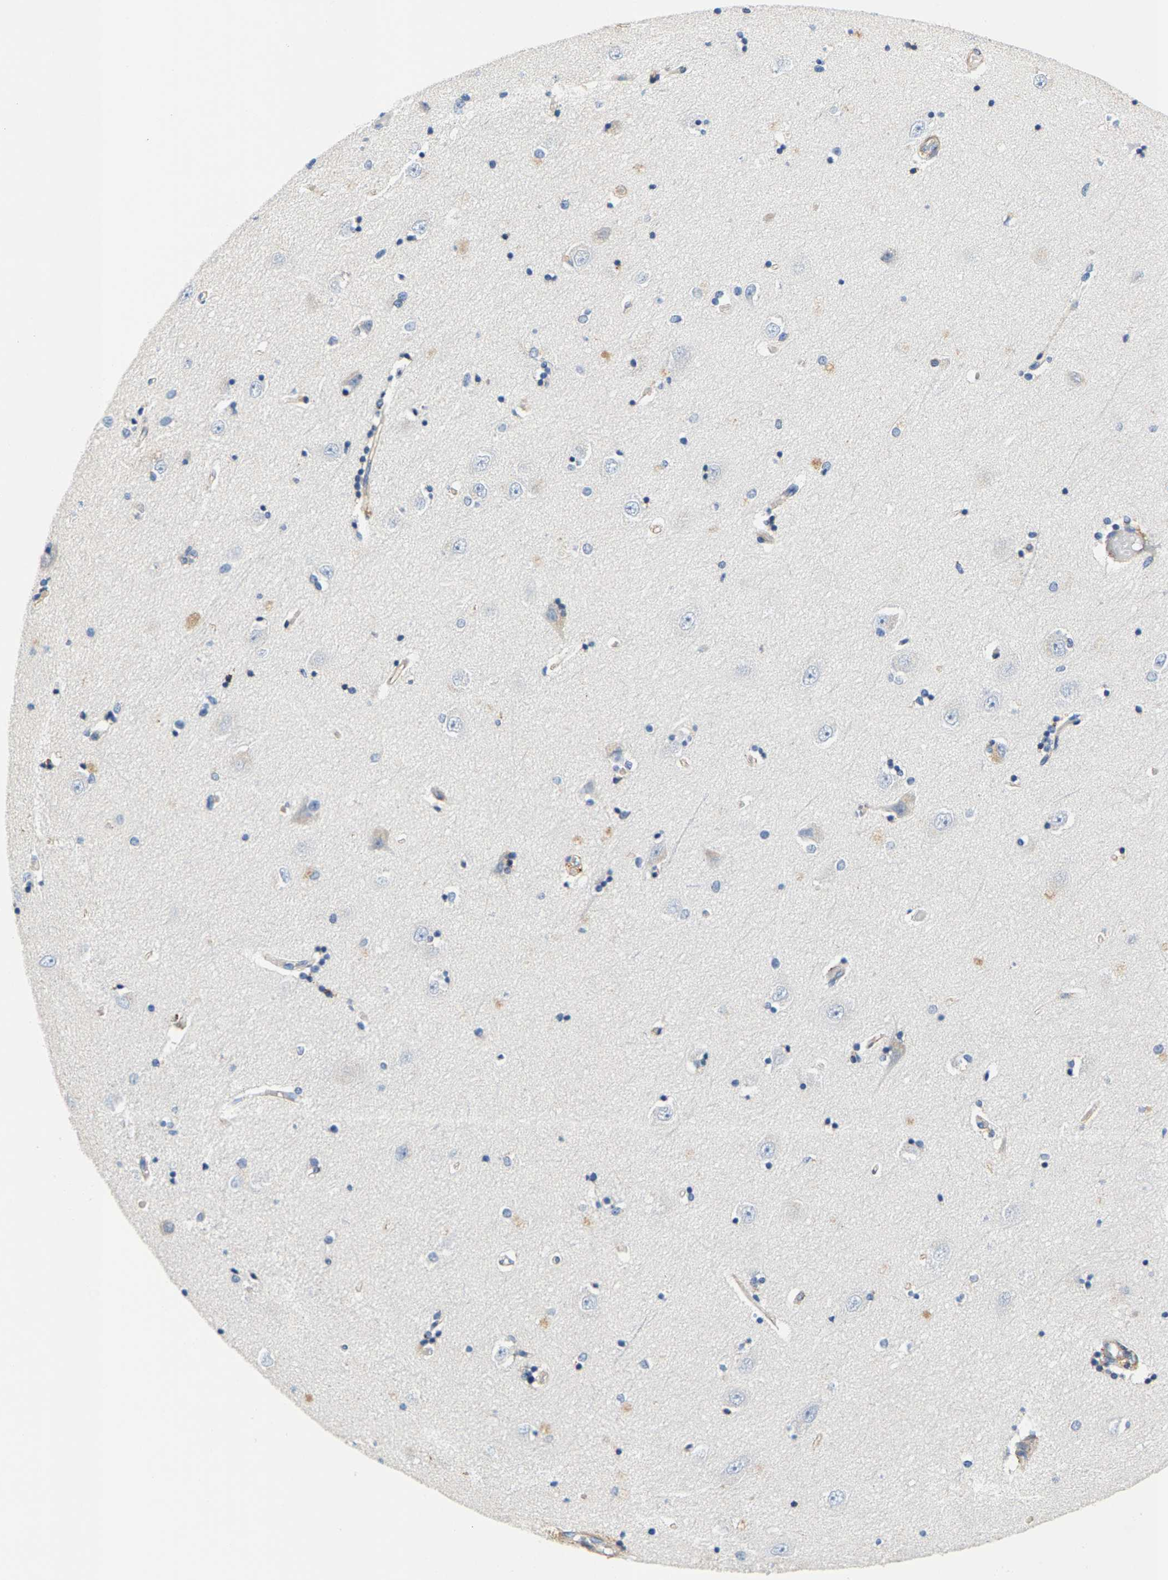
{"staining": {"intensity": "moderate", "quantity": "25%-75%", "location": "cytoplasmic/membranous"}, "tissue": "hippocampus", "cell_type": "Glial cells", "image_type": "normal", "snomed": [{"axis": "morphology", "description": "Normal tissue, NOS"}, {"axis": "topography", "description": "Hippocampus"}], "caption": "Protein analysis of unremarkable hippocampus shows moderate cytoplasmic/membranous positivity in about 25%-75% of glial cells. (DAB (3,3'-diaminobenzidine) IHC, brown staining for protein, blue staining for nuclei).", "gene": "SHMT2", "patient": {"sex": "male", "age": 45}}